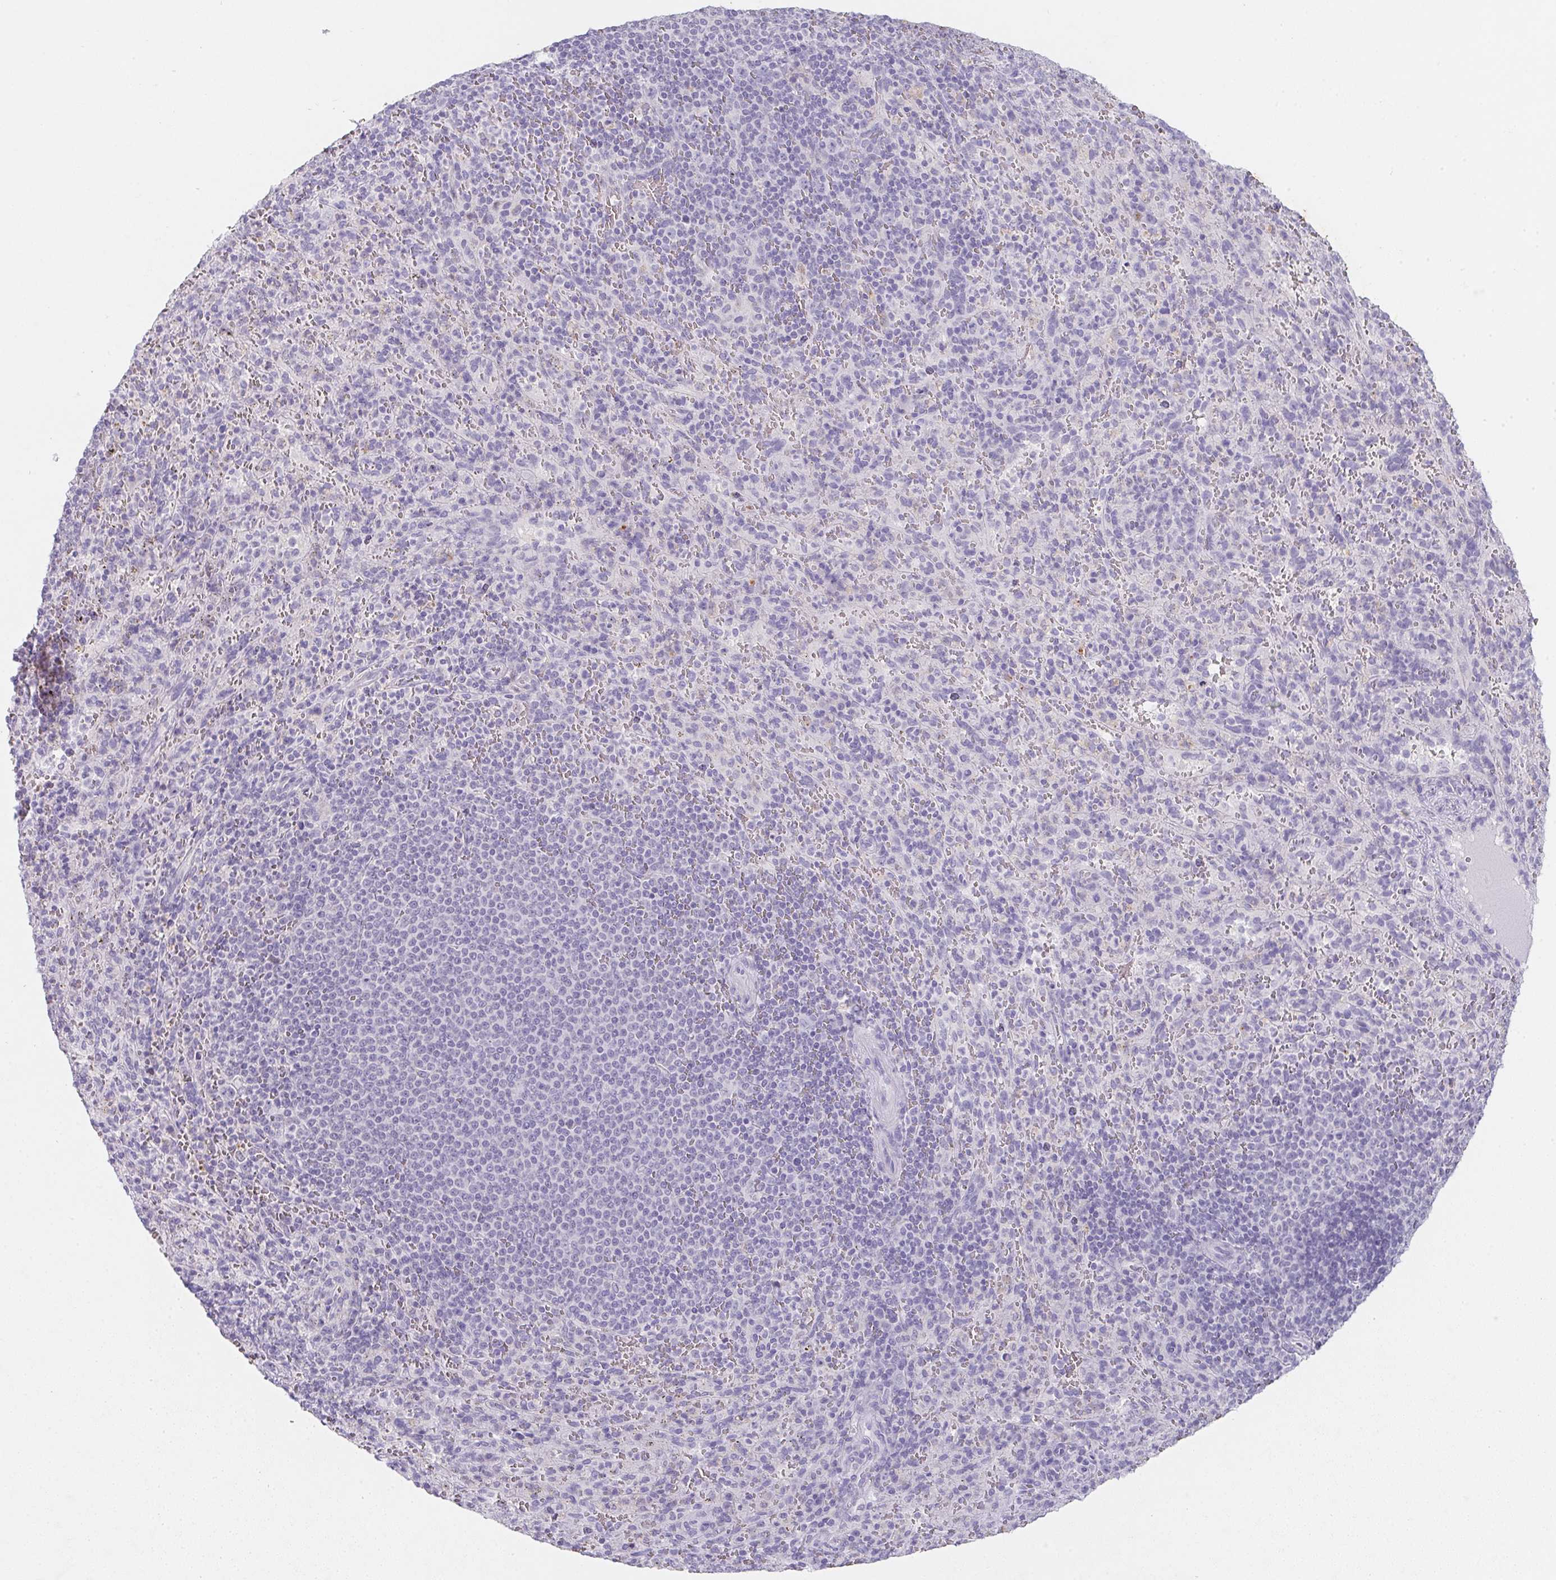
{"staining": {"intensity": "negative", "quantity": "none", "location": "none"}, "tissue": "spleen", "cell_type": "Cells in red pulp", "image_type": "normal", "snomed": [{"axis": "morphology", "description": "Normal tissue, NOS"}, {"axis": "topography", "description": "Spleen"}], "caption": "An IHC image of normal spleen is shown. There is no staining in cells in red pulp of spleen. (Stains: DAB (3,3'-diaminobenzidine) immunohistochemistry (IHC) with hematoxylin counter stain, Microscopy: brightfield microscopy at high magnification).", "gene": "DCD", "patient": {"sex": "male", "age": 57}}